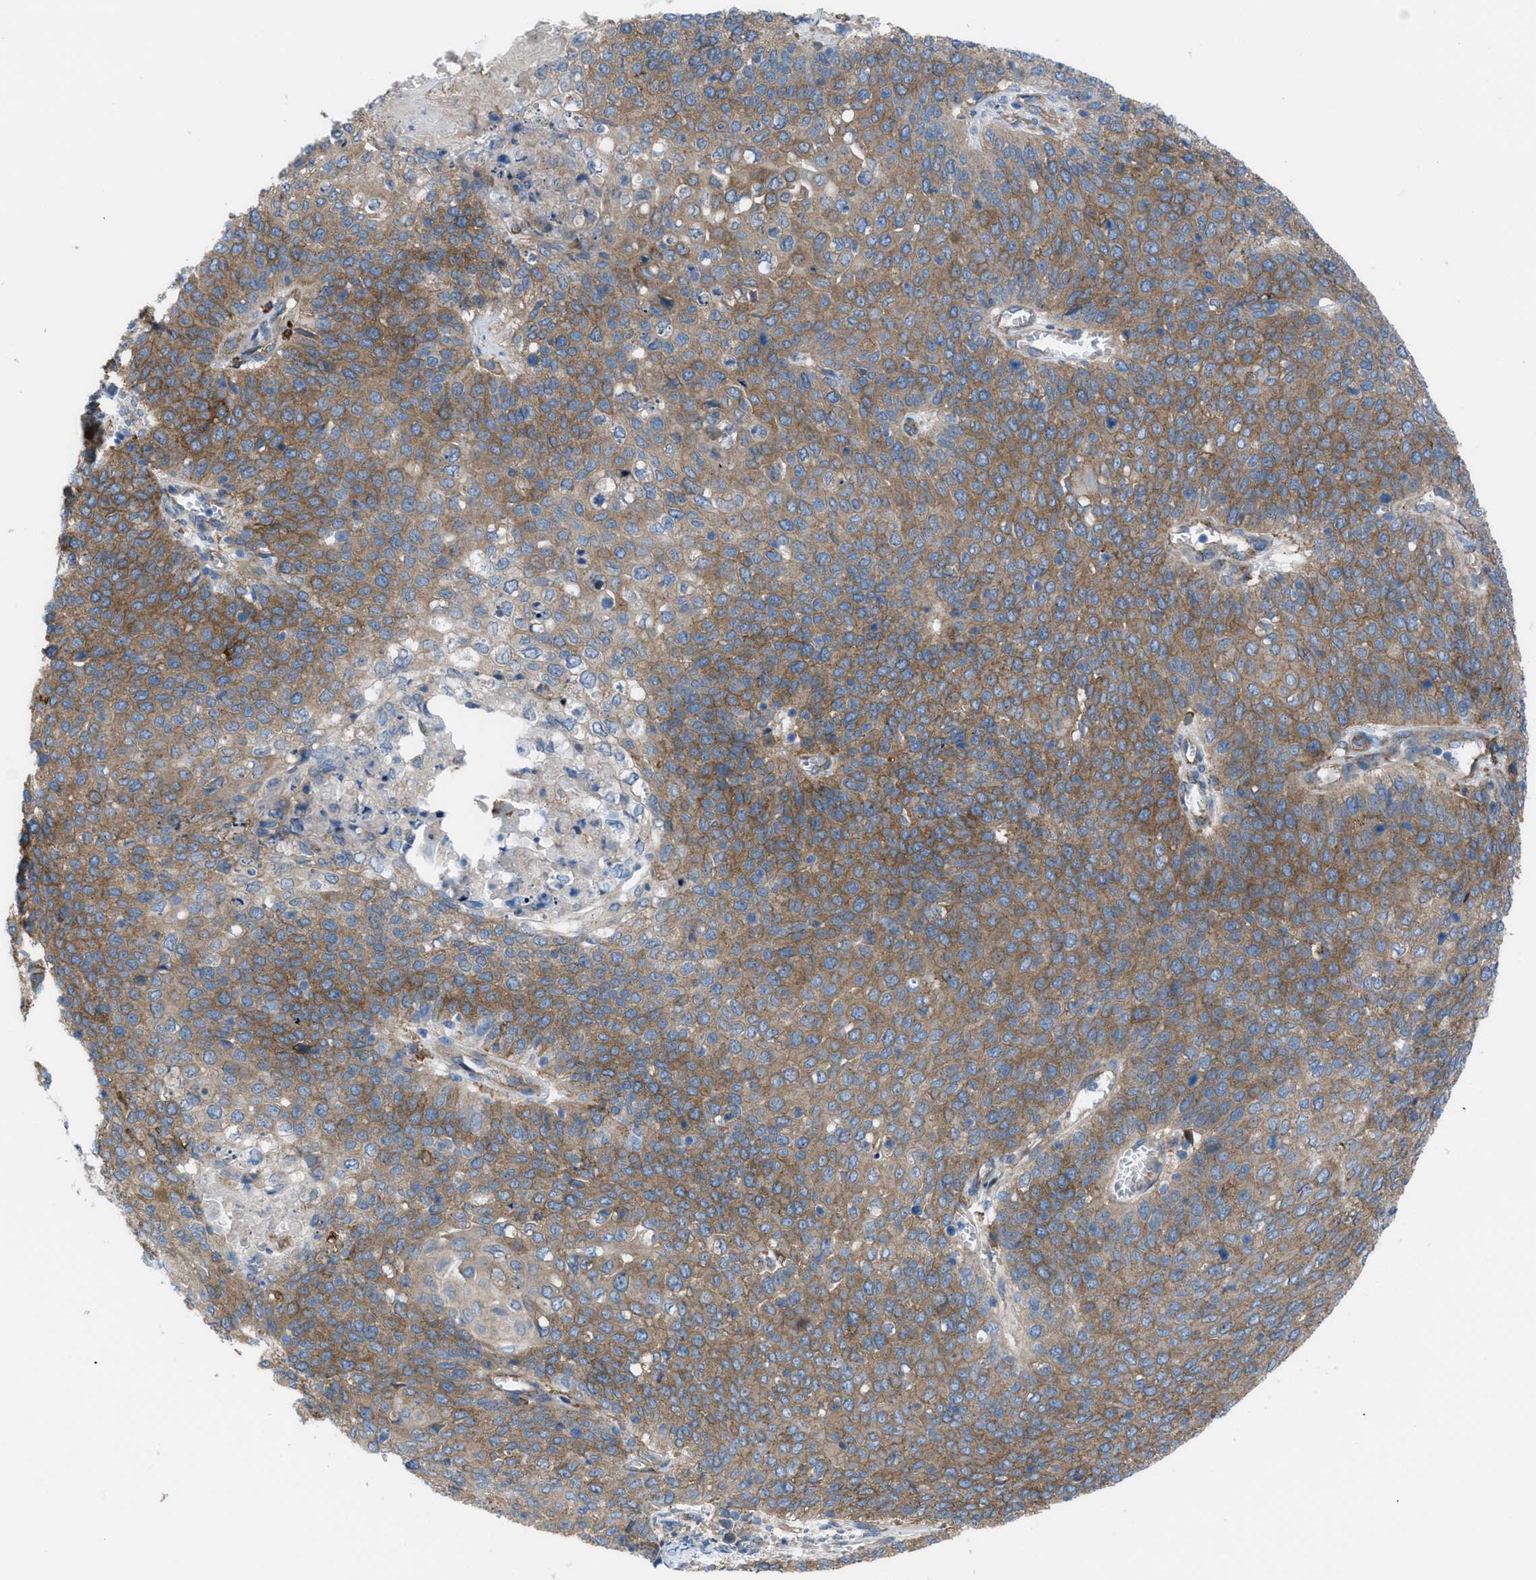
{"staining": {"intensity": "moderate", "quantity": ">75%", "location": "cytoplasmic/membranous"}, "tissue": "cervical cancer", "cell_type": "Tumor cells", "image_type": "cancer", "snomed": [{"axis": "morphology", "description": "Squamous cell carcinoma, NOS"}, {"axis": "topography", "description": "Cervix"}], "caption": "Brown immunohistochemical staining in human cervical cancer reveals moderate cytoplasmic/membranous expression in approximately >75% of tumor cells. Immunohistochemistry (ihc) stains the protein of interest in brown and the nuclei are stained blue.", "gene": "EGFR", "patient": {"sex": "female", "age": 39}}